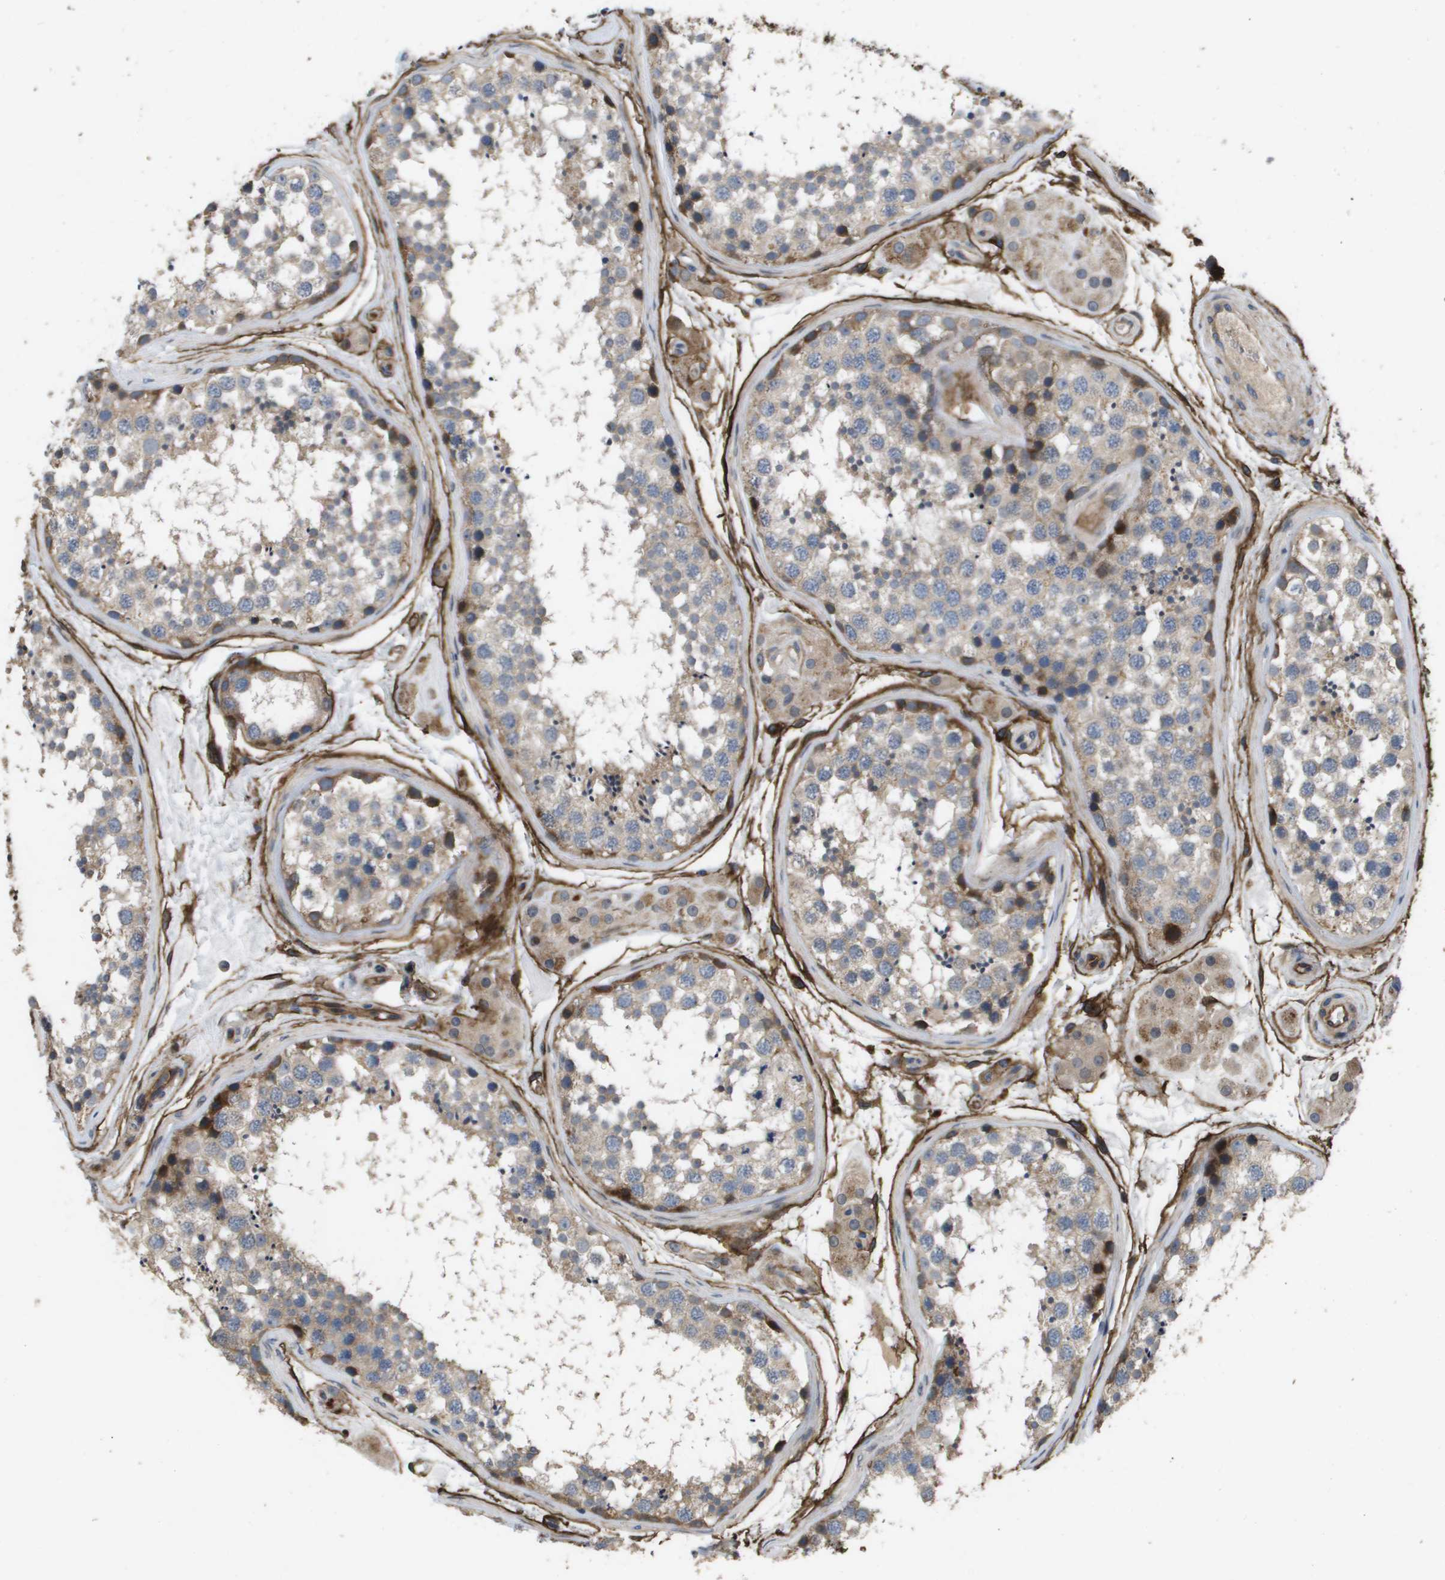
{"staining": {"intensity": "weak", "quantity": "25%-75%", "location": "cytoplasmic/membranous"}, "tissue": "testis", "cell_type": "Cells in seminiferous ducts", "image_type": "normal", "snomed": [{"axis": "morphology", "description": "Normal tissue, NOS"}, {"axis": "topography", "description": "Testis"}], "caption": "DAB (3,3'-diaminobenzidine) immunohistochemical staining of benign human testis shows weak cytoplasmic/membranous protein staining in approximately 25%-75% of cells in seminiferous ducts. (Stains: DAB (3,3'-diaminobenzidine) in brown, nuclei in blue, Microscopy: brightfield microscopy at high magnification).", "gene": "ENTPD2", "patient": {"sex": "male", "age": 56}}